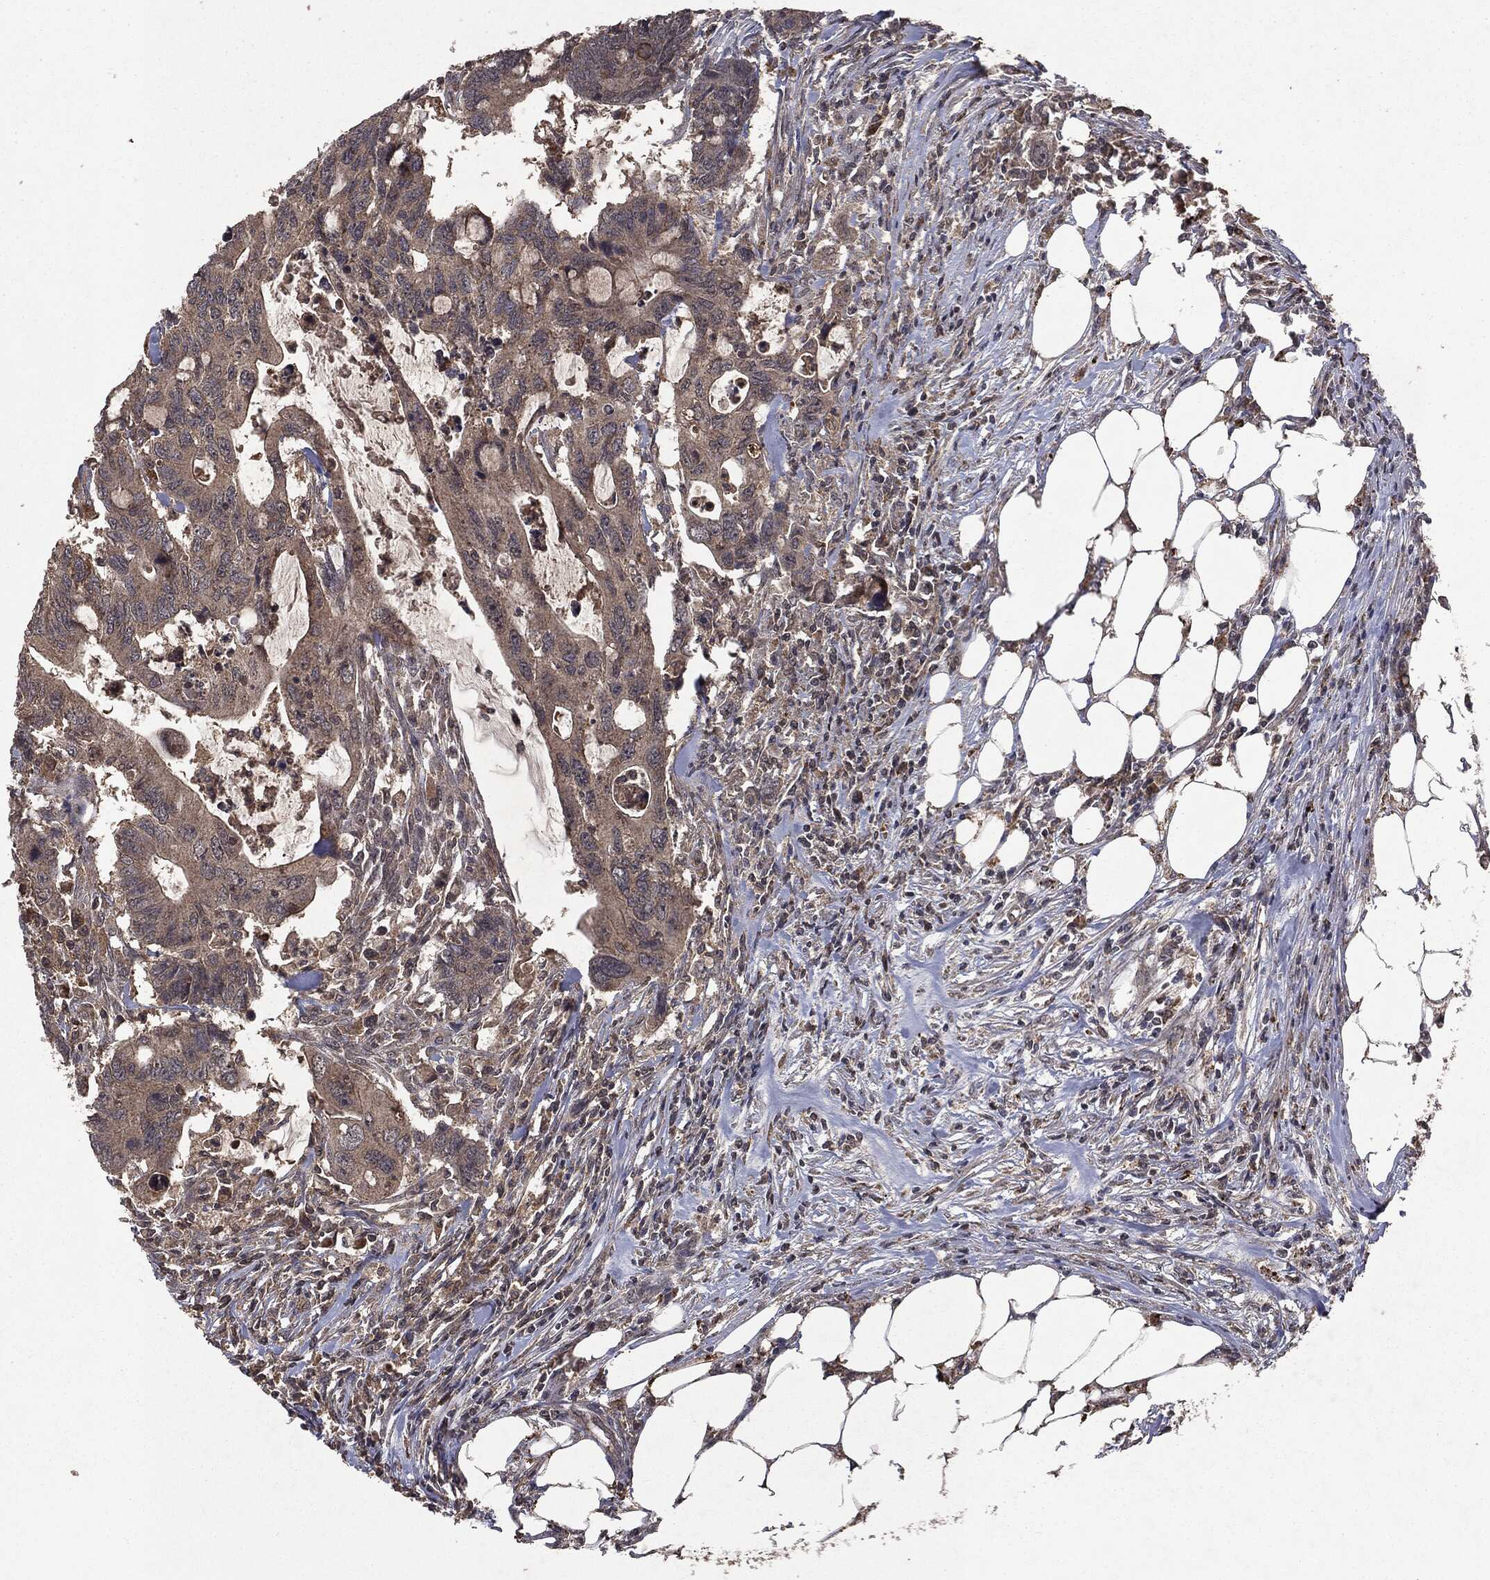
{"staining": {"intensity": "weak", "quantity": "<25%", "location": "cytoplasmic/membranous"}, "tissue": "colorectal cancer", "cell_type": "Tumor cells", "image_type": "cancer", "snomed": [{"axis": "morphology", "description": "Adenocarcinoma, NOS"}, {"axis": "topography", "description": "Colon"}], "caption": "Image shows no significant protein expression in tumor cells of adenocarcinoma (colorectal). Brightfield microscopy of immunohistochemistry stained with DAB (brown) and hematoxylin (blue), captured at high magnification.", "gene": "MTOR", "patient": {"sex": "male", "age": 71}}